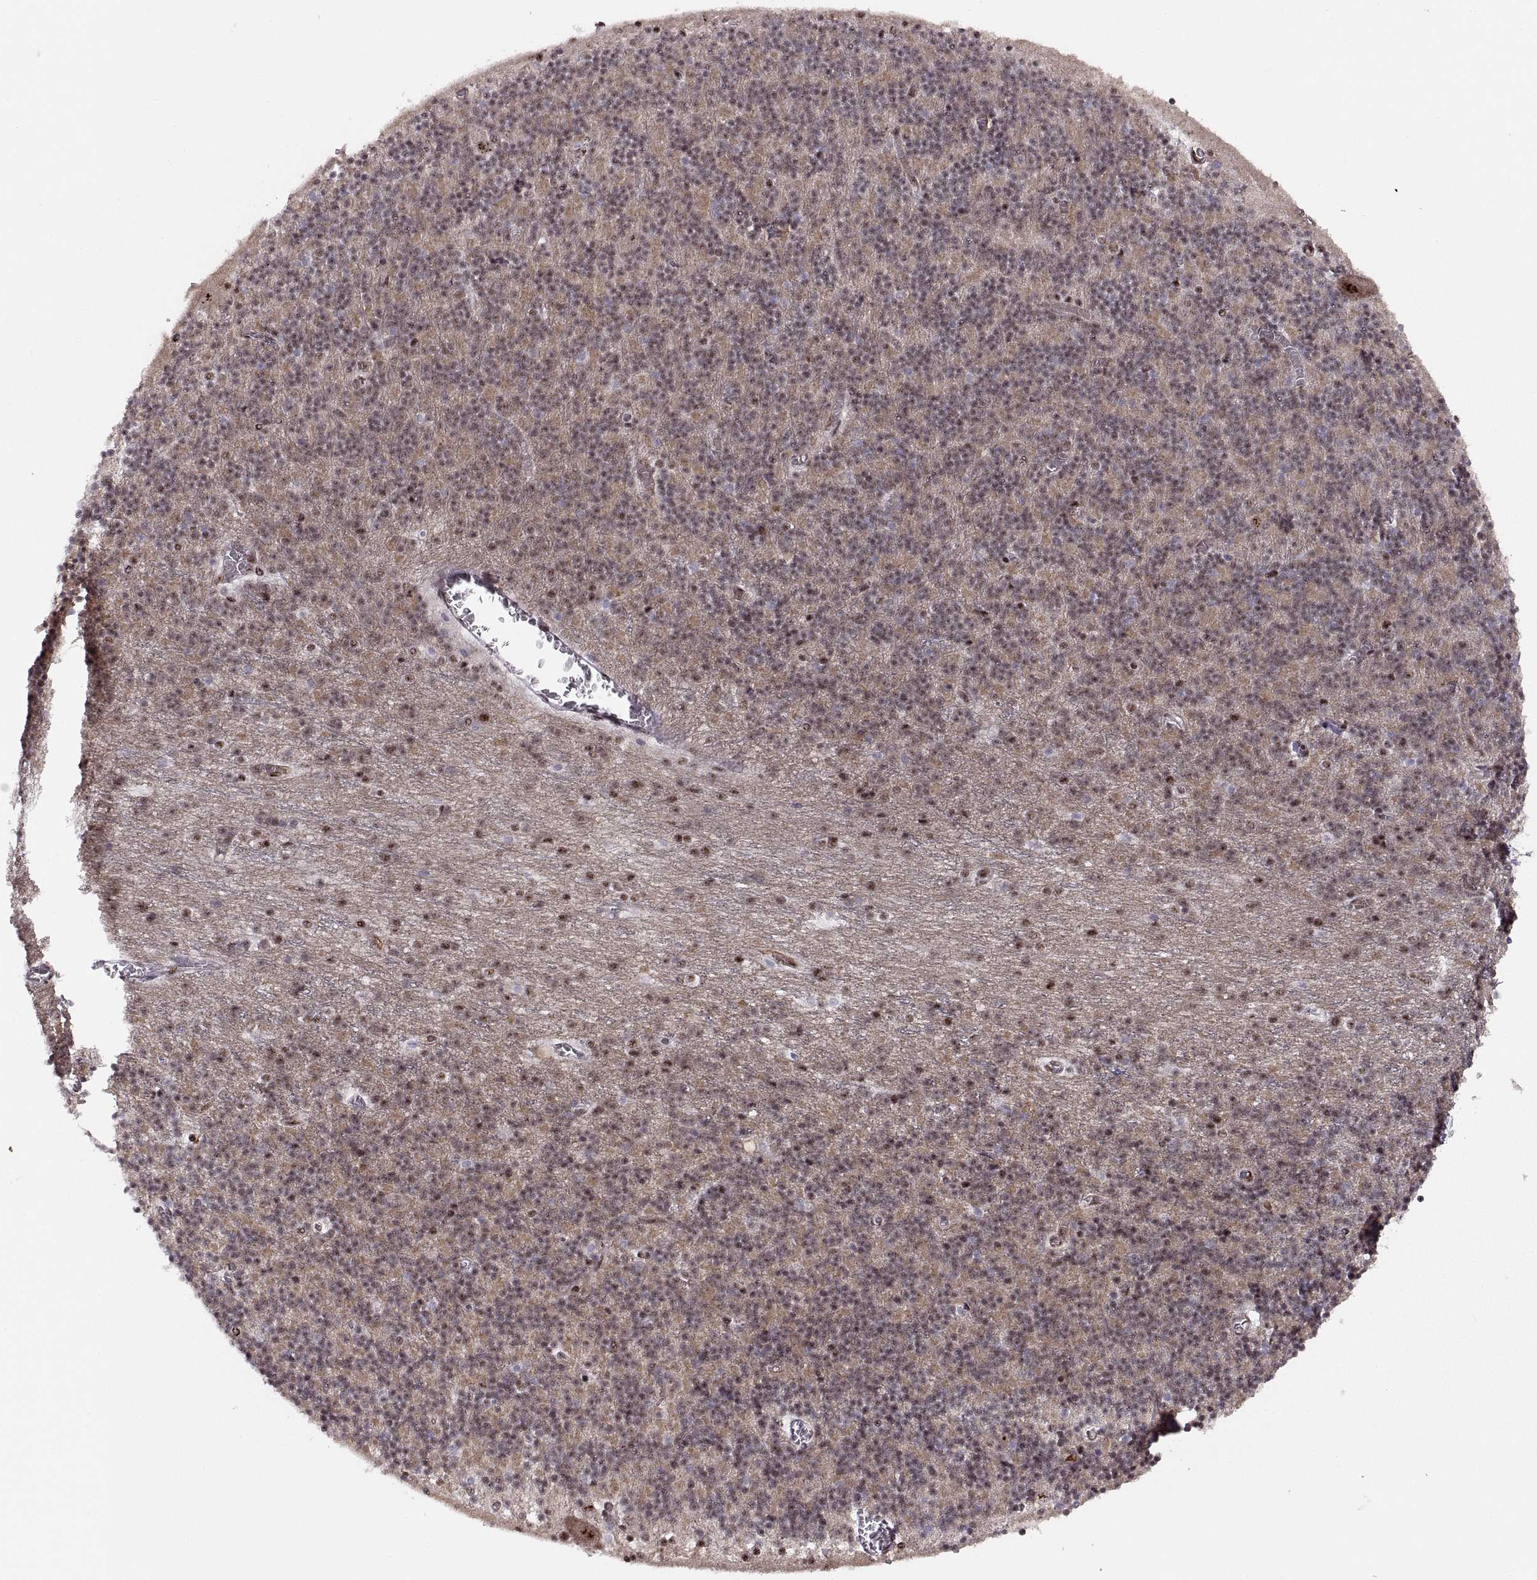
{"staining": {"intensity": "negative", "quantity": "none", "location": "none"}, "tissue": "cerebellum", "cell_type": "Cells in granular layer", "image_type": "normal", "snomed": [{"axis": "morphology", "description": "Normal tissue, NOS"}, {"axis": "topography", "description": "Cerebellum"}], "caption": "Cerebellum was stained to show a protein in brown. There is no significant staining in cells in granular layer. (IHC, brightfield microscopy, high magnification).", "gene": "ZCCHC17", "patient": {"sex": "male", "age": 70}}